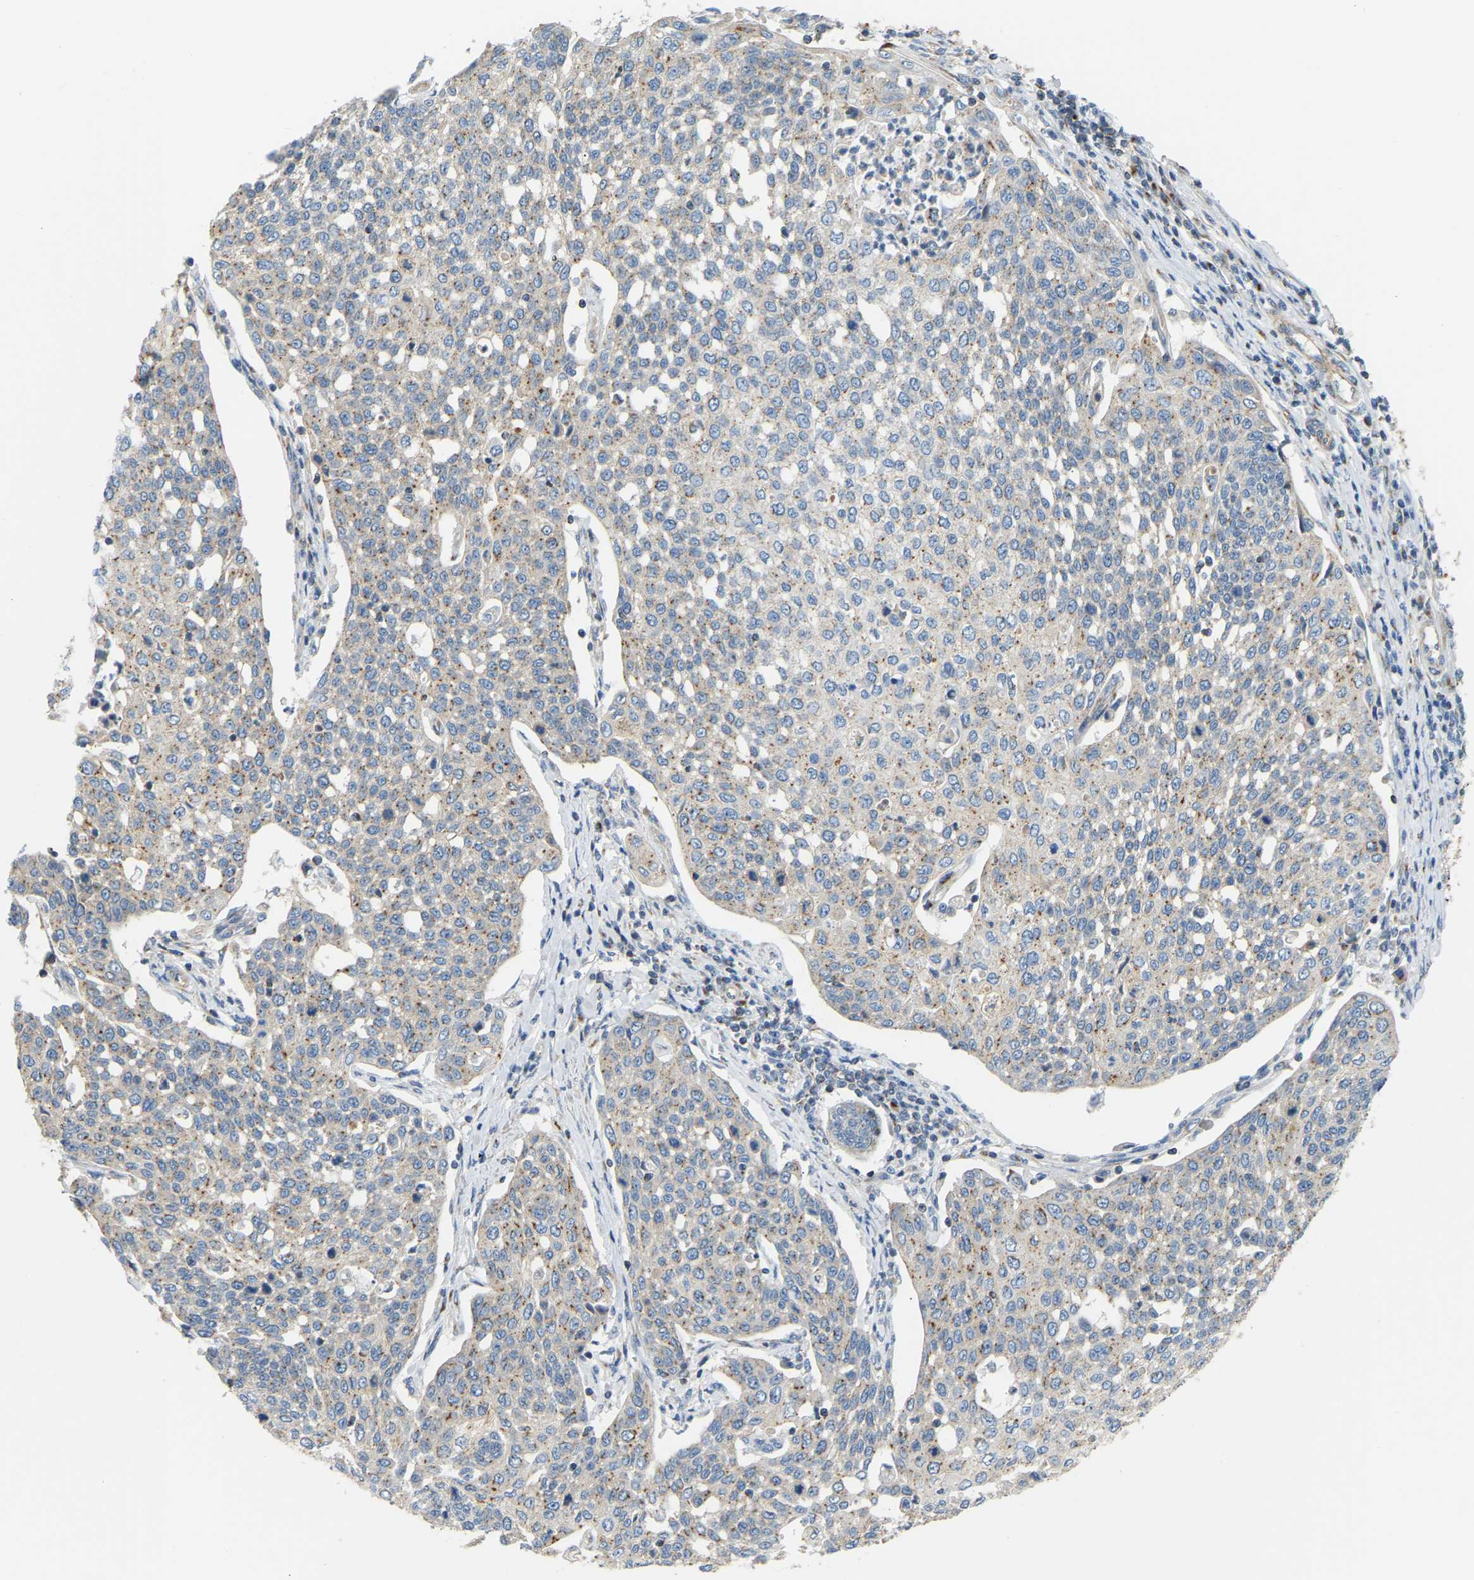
{"staining": {"intensity": "weak", "quantity": "25%-75%", "location": "cytoplasmic/membranous"}, "tissue": "cervical cancer", "cell_type": "Tumor cells", "image_type": "cancer", "snomed": [{"axis": "morphology", "description": "Squamous cell carcinoma, NOS"}, {"axis": "topography", "description": "Cervix"}], "caption": "An immunohistochemistry image of neoplastic tissue is shown. Protein staining in brown labels weak cytoplasmic/membranous positivity in cervical squamous cell carcinoma within tumor cells.", "gene": "YIPF2", "patient": {"sex": "female", "age": 34}}